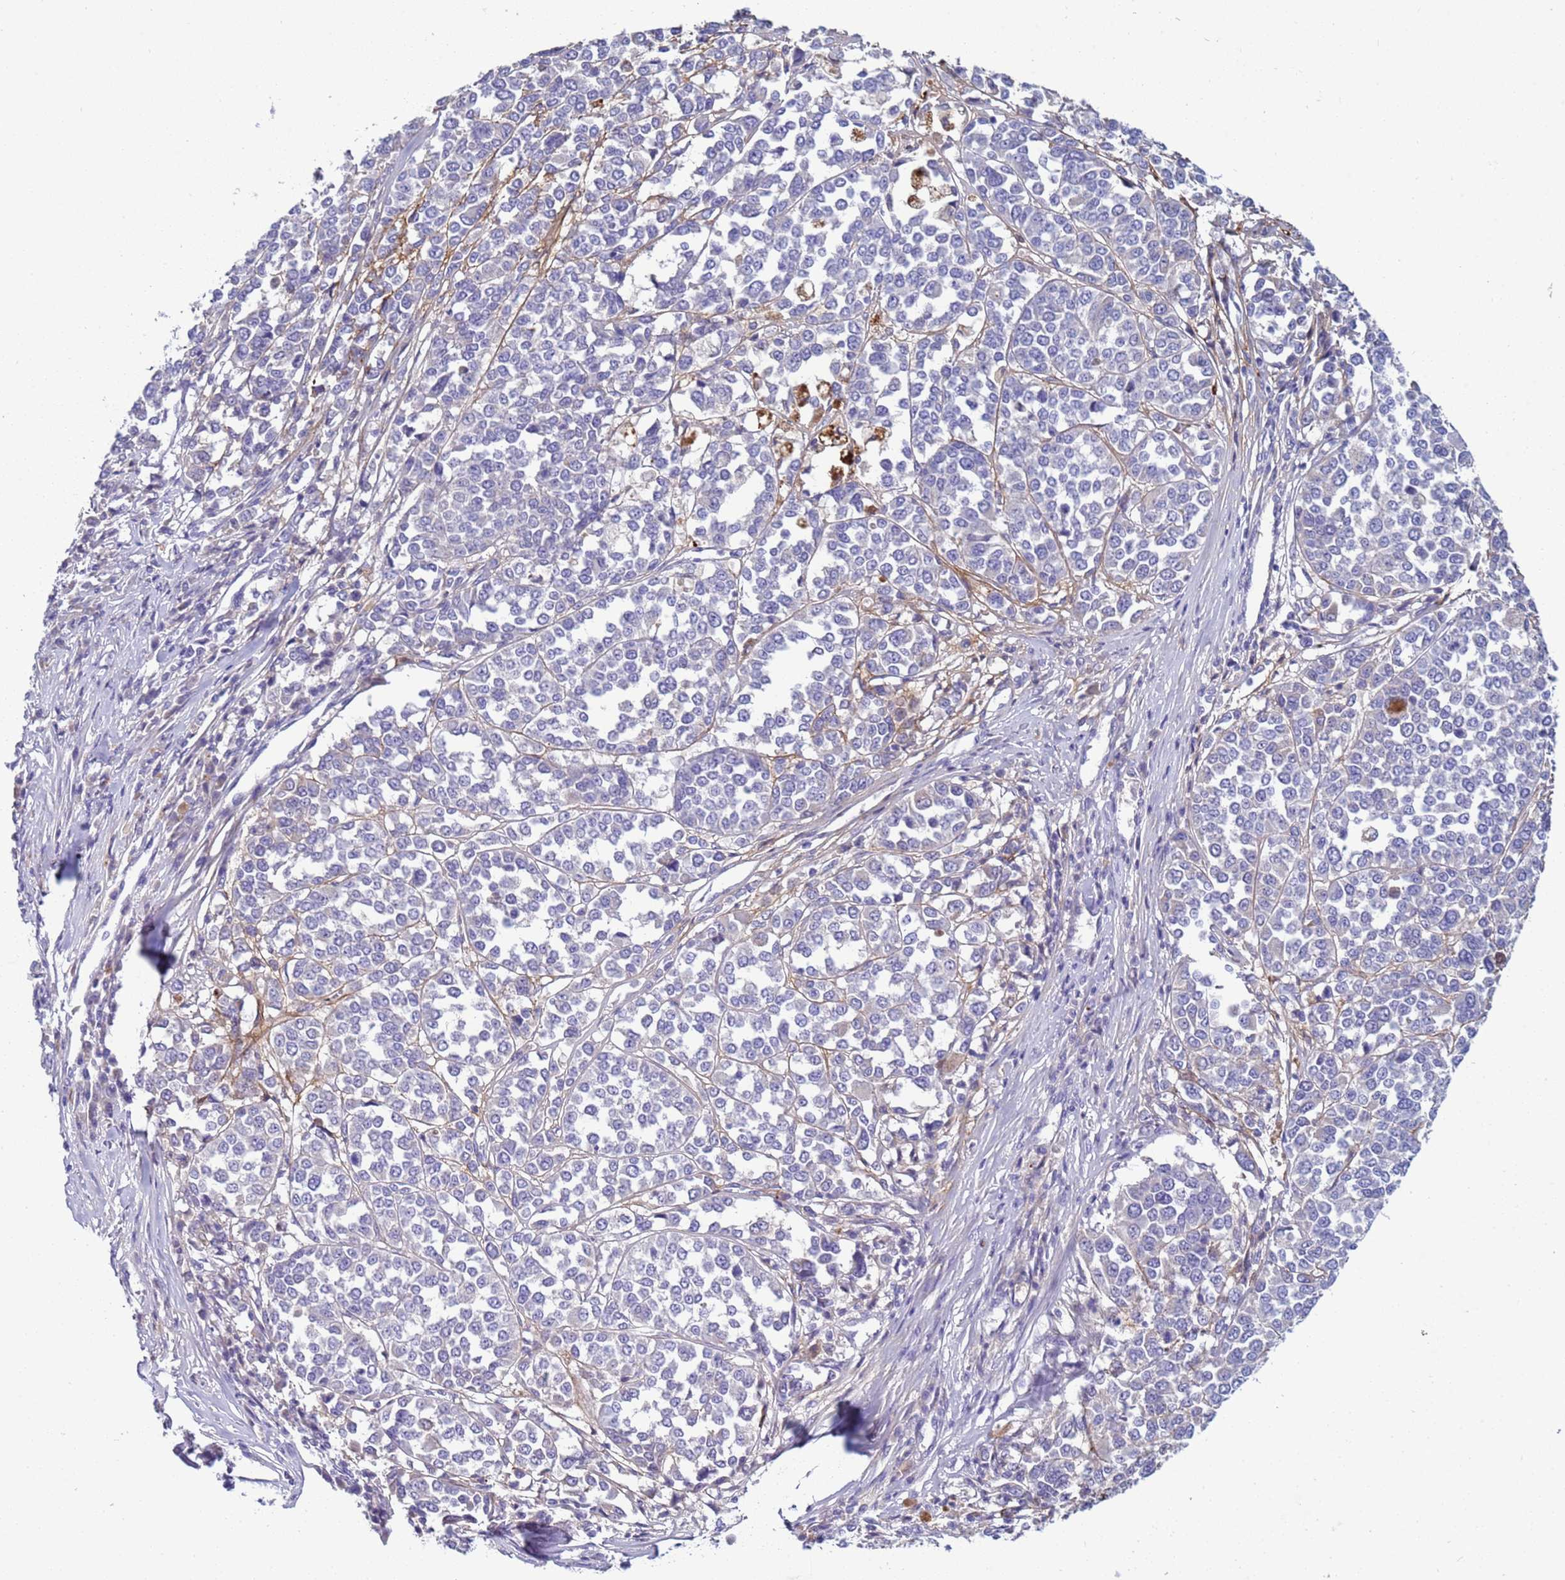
{"staining": {"intensity": "negative", "quantity": "none", "location": "none"}, "tissue": "melanoma", "cell_type": "Tumor cells", "image_type": "cancer", "snomed": [{"axis": "morphology", "description": "Malignant melanoma, Metastatic site"}, {"axis": "topography", "description": "Lymph node"}], "caption": "This histopathology image is of malignant melanoma (metastatic site) stained with immunohistochemistry (IHC) to label a protein in brown with the nuclei are counter-stained blue. There is no staining in tumor cells.", "gene": "TRIM51", "patient": {"sex": "male", "age": 44}}